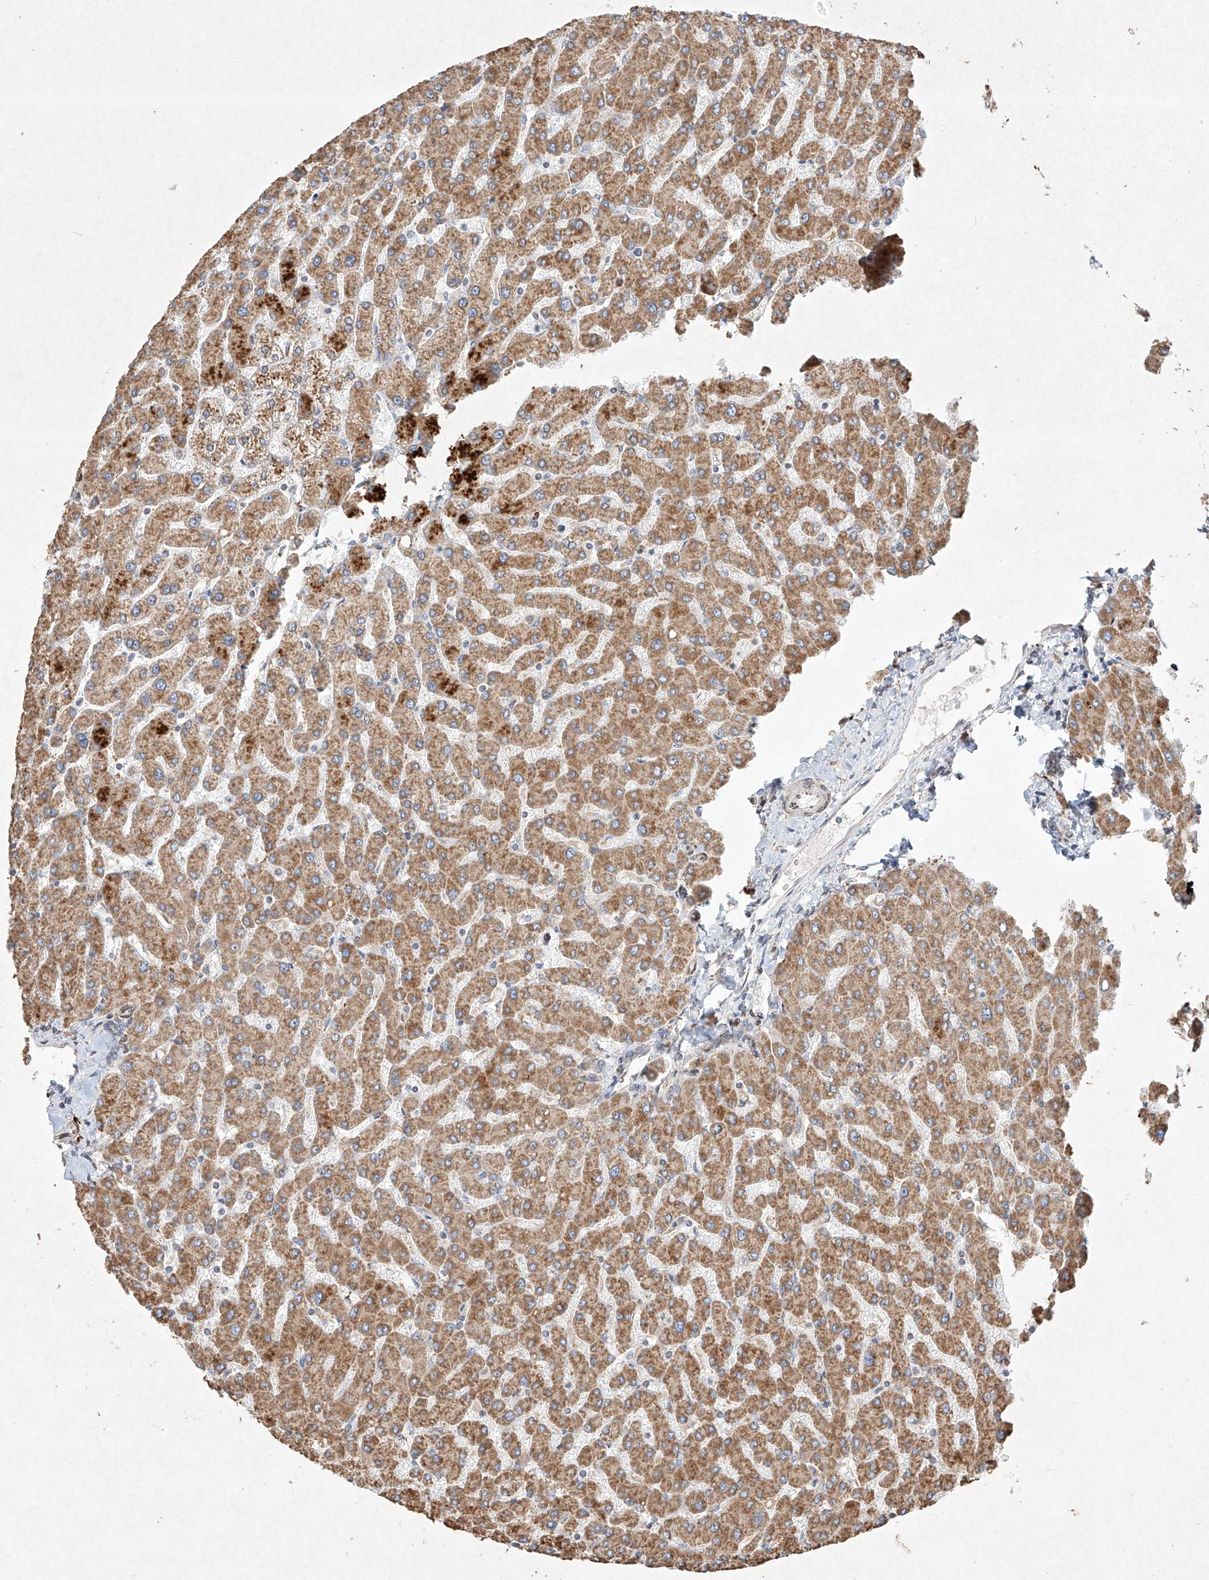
{"staining": {"intensity": "negative", "quantity": "none", "location": "none"}, "tissue": "liver", "cell_type": "Cholangiocytes", "image_type": "normal", "snomed": [{"axis": "morphology", "description": "Normal tissue, NOS"}, {"axis": "topography", "description": "Liver"}], "caption": "High power microscopy histopathology image of an immunohistochemistry (IHC) image of benign liver, revealing no significant staining in cholangiocytes.", "gene": "SEMA3B", "patient": {"sex": "male", "age": 55}}